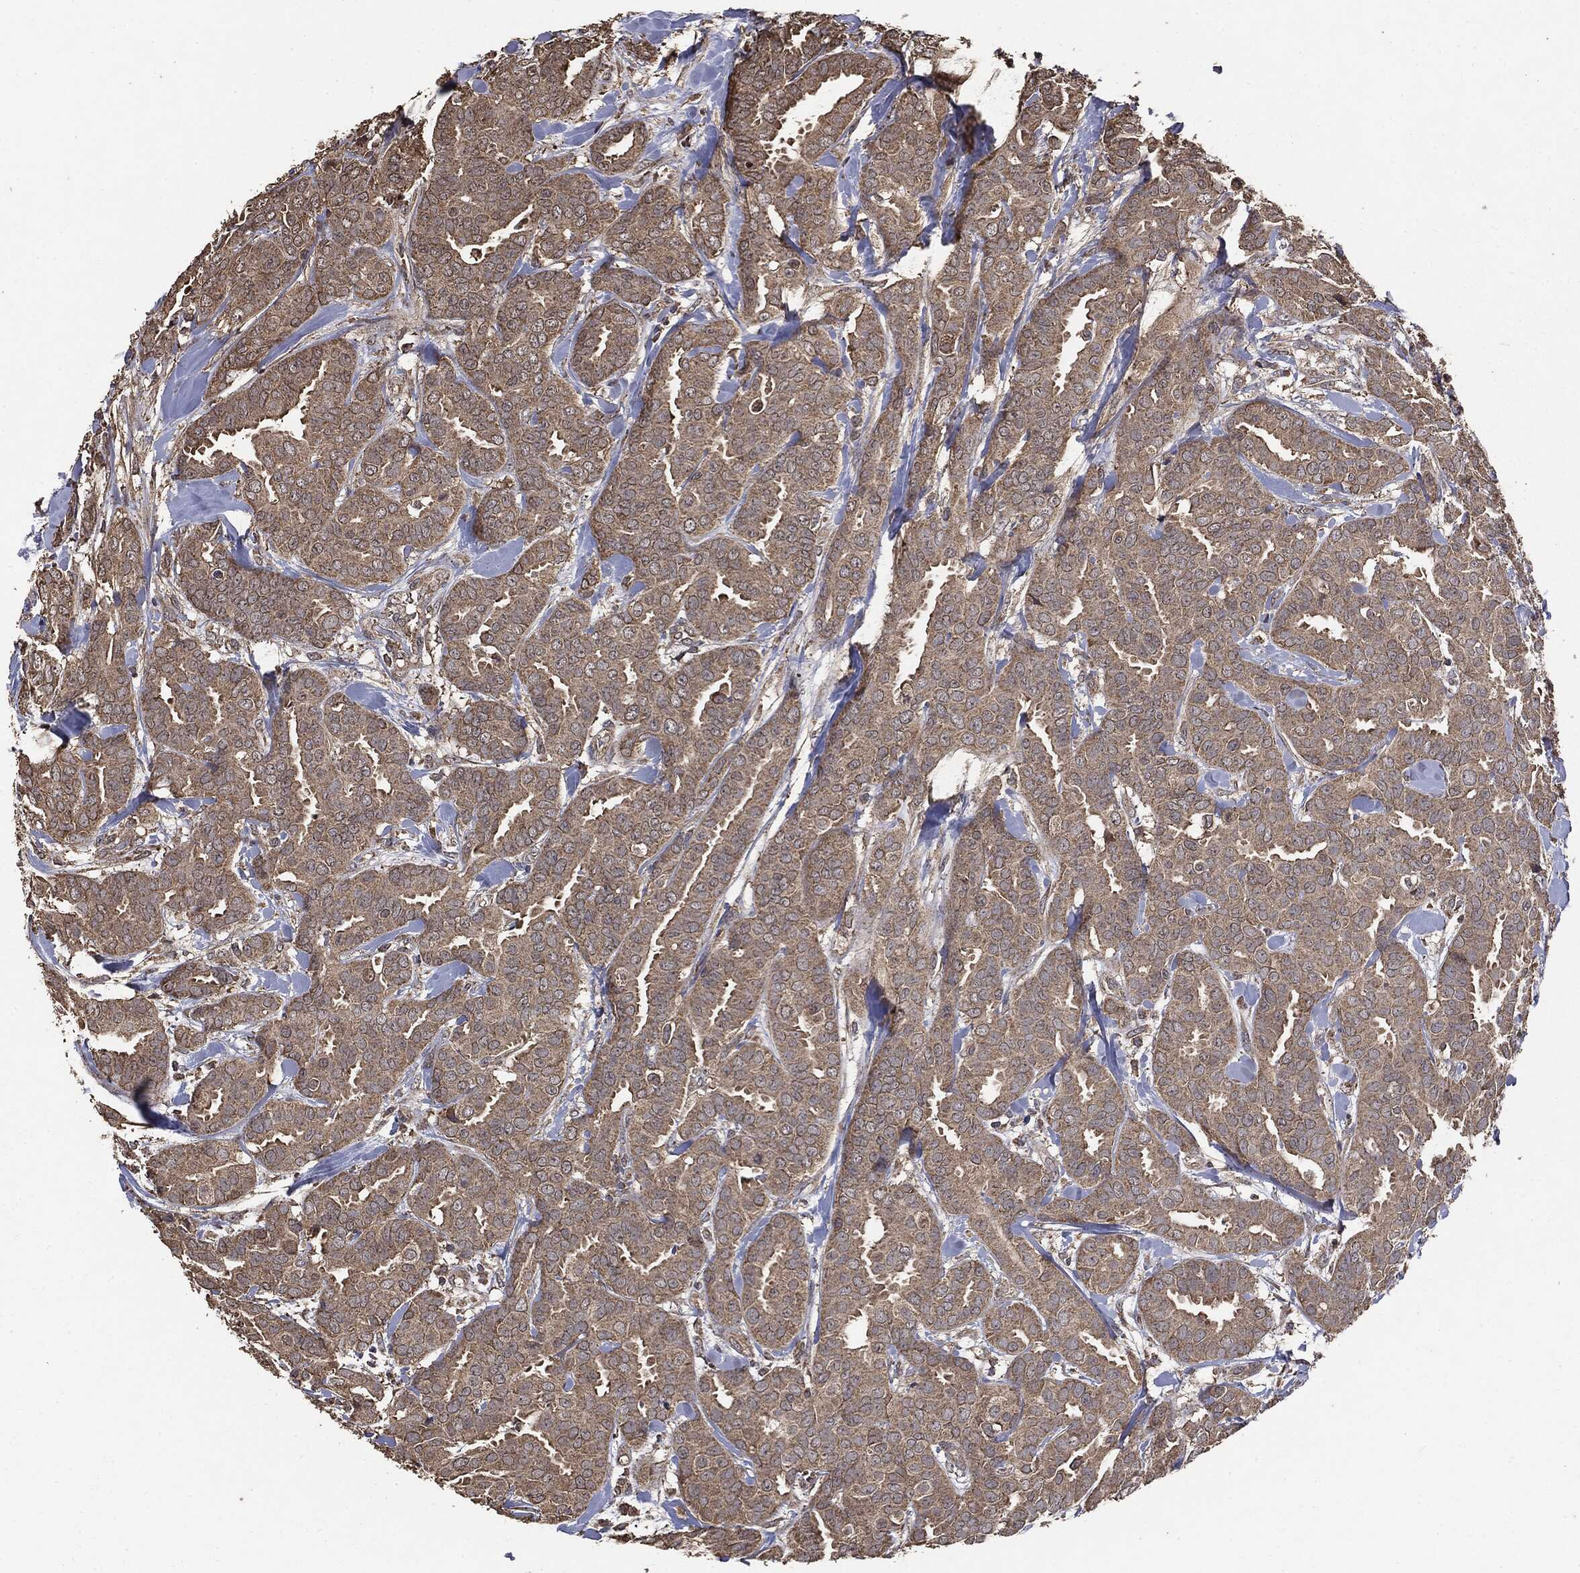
{"staining": {"intensity": "moderate", "quantity": ">75%", "location": "cytoplasmic/membranous"}, "tissue": "breast cancer", "cell_type": "Tumor cells", "image_type": "cancer", "snomed": [{"axis": "morphology", "description": "Duct carcinoma"}, {"axis": "topography", "description": "Breast"}], "caption": "Breast cancer (invasive ductal carcinoma) was stained to show a protein in brown. There is medium levels of moderate cytoplasmic/membranous staining in about >75% of tumor cells. (DAB (3,3'-diaminobenzidine) = brown stain, brightfield microscopy at high magnification).", "gene": "MTOR", "patient": {"sex": "female", "age": 45}}